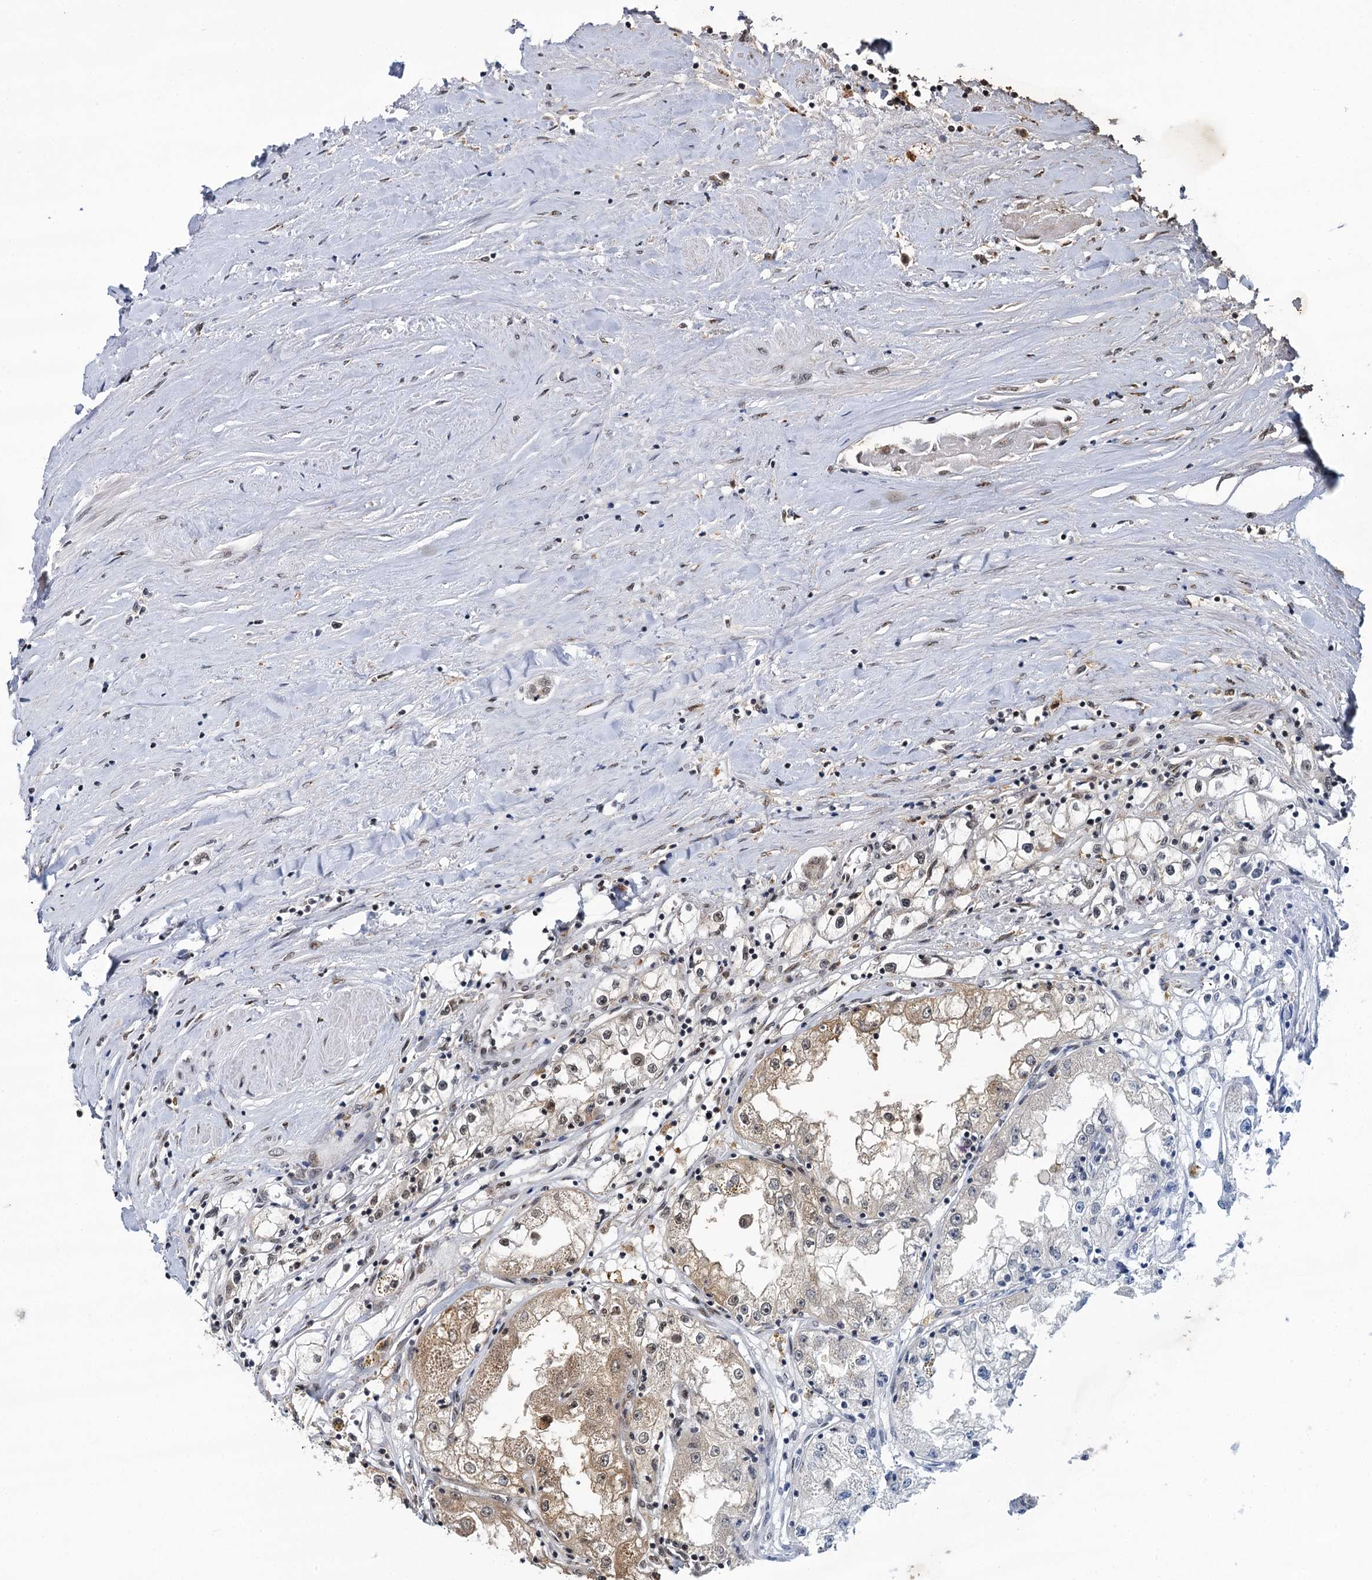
{"staining": {"intensity": "weak", "quantity": "<25%", "location": "cytoplasmic/membranous"}, "tissue": "renal cancer", "cell_type": "Tumor cells", "image_type": "cancer", "snomed": [{"axis": "morphology", "description": "Adenocarcinoma, NOS"}, {"axis": "topography", "description": "Kidney"}], "caption": "Immunohistochemistry of renal cancer demonstrates no positivity in tumor cells.", "gene": "PPHLN1", "patient": {"sex": "male", "age": 56}}